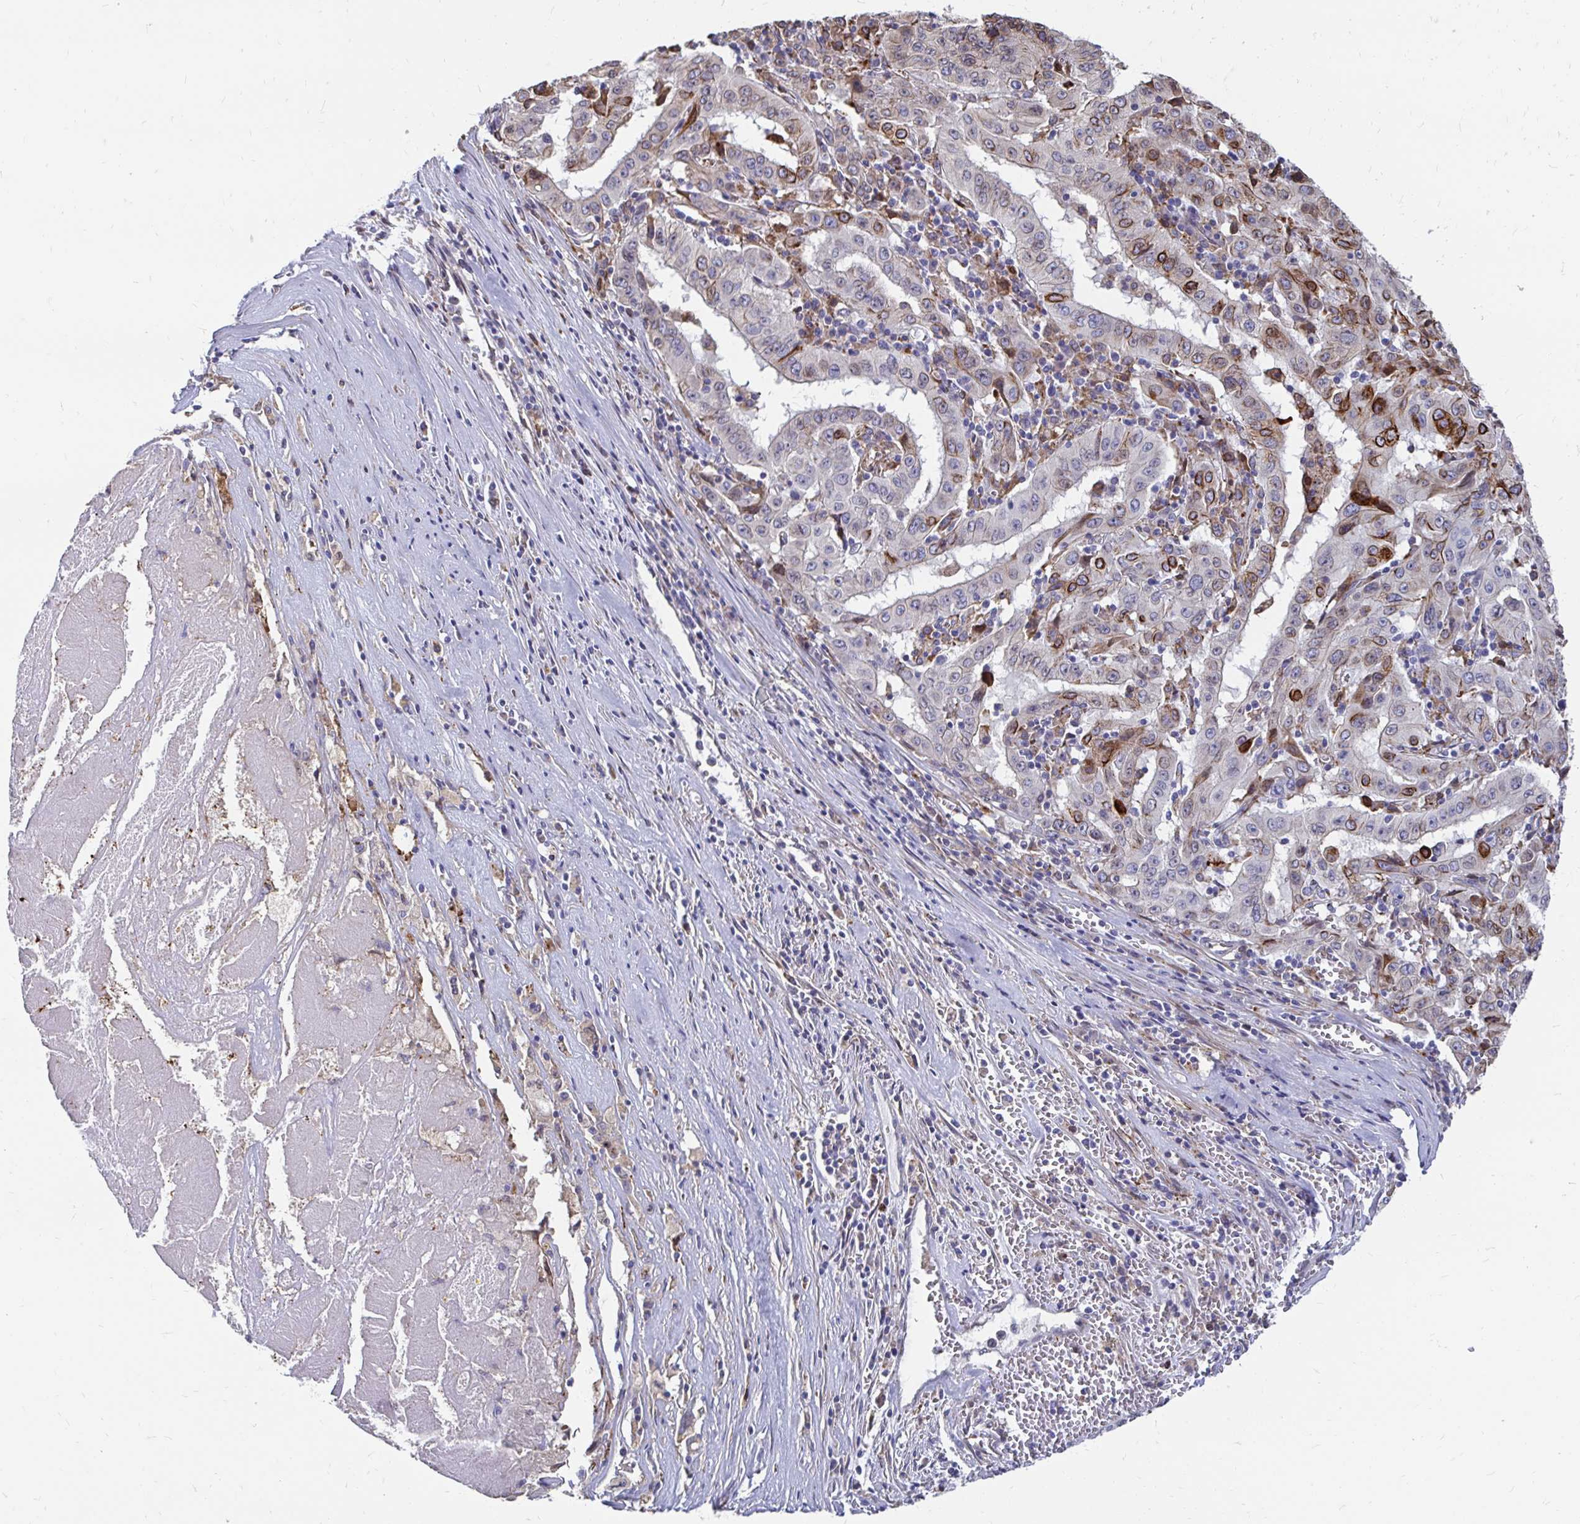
{"staining": {"intensity": "strong", "quantity": "25%-75%", "location": "cytoplasmic/membranous"}, "tissue": "pancreatic cancer", "cell_type": "Tumor cells", "image_type": "cancer", "snomed": [{"axis": "morphology", "description": "Adenocarcinoma, NOS"}, {"axis": "topography", "description": "Pancreas"}], "caption": "Approximately 25%-75% of tumor cells in human adenocarcinoma (pancreatic) reveal strong cytoplasmic/membranous protein expression as visualized by brown immunohistochemical staining.", "gene": "CDKL1", "patient": {"sex": "male", "age": 63}}